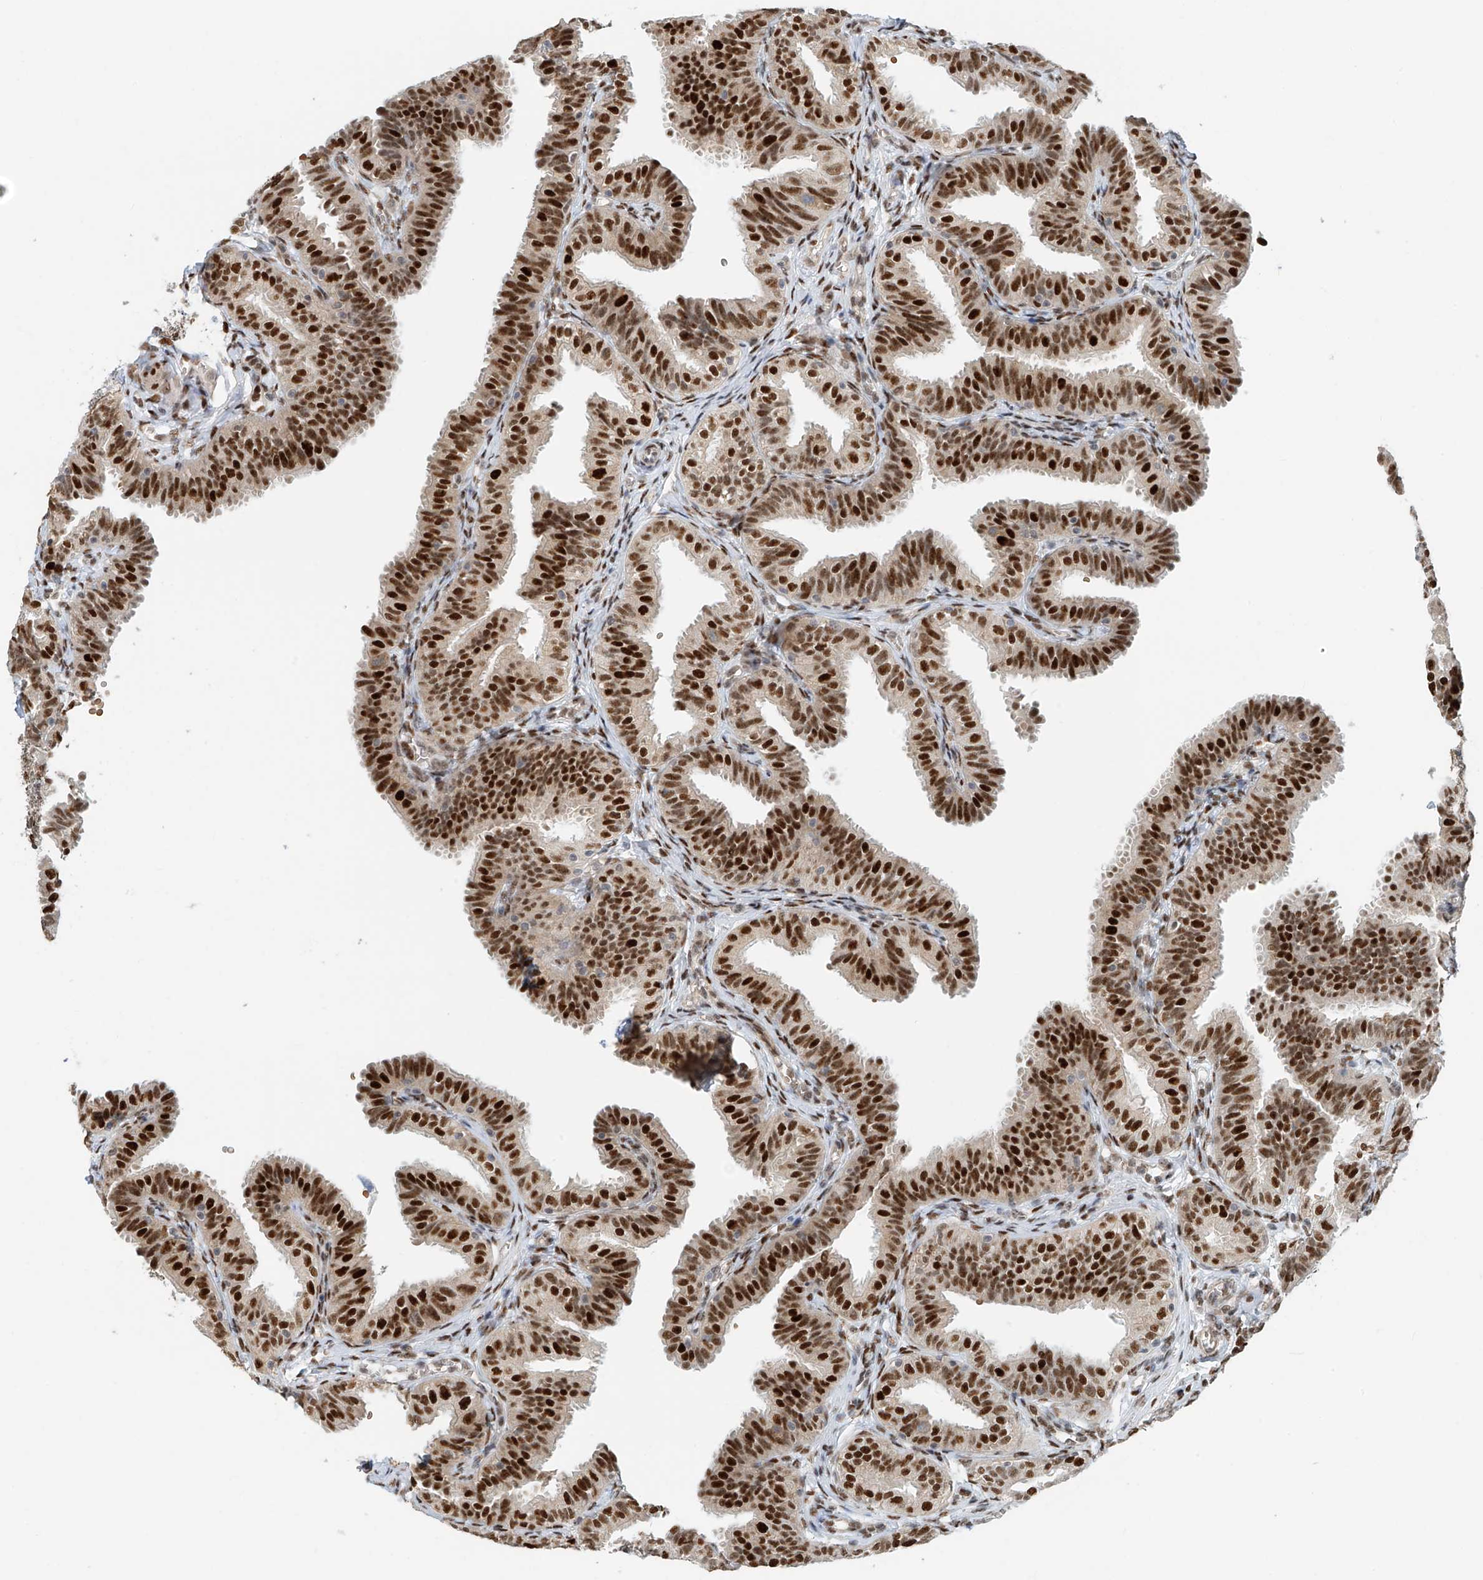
{"staining": {"intensity": "strong", "quantity": ">75%", "location": "nuclear"}, "tissue": "fallopian tube", "cell_type": "Glandular cells", "image_type": "normal", "snomed": [{"axis": "morphology", "description": "Normal tissue, NOS"}, {"axis": "topography", "description": "Fallopian tube"}], "caption": "The image shows staining of normal fallopian tube, revealing strong nuclear protein positivity (brown color) within glandular cells. Nuclei are stained in blue.", "gene": "ZNF514", "patient": {"sex": "female", "age": 35}}